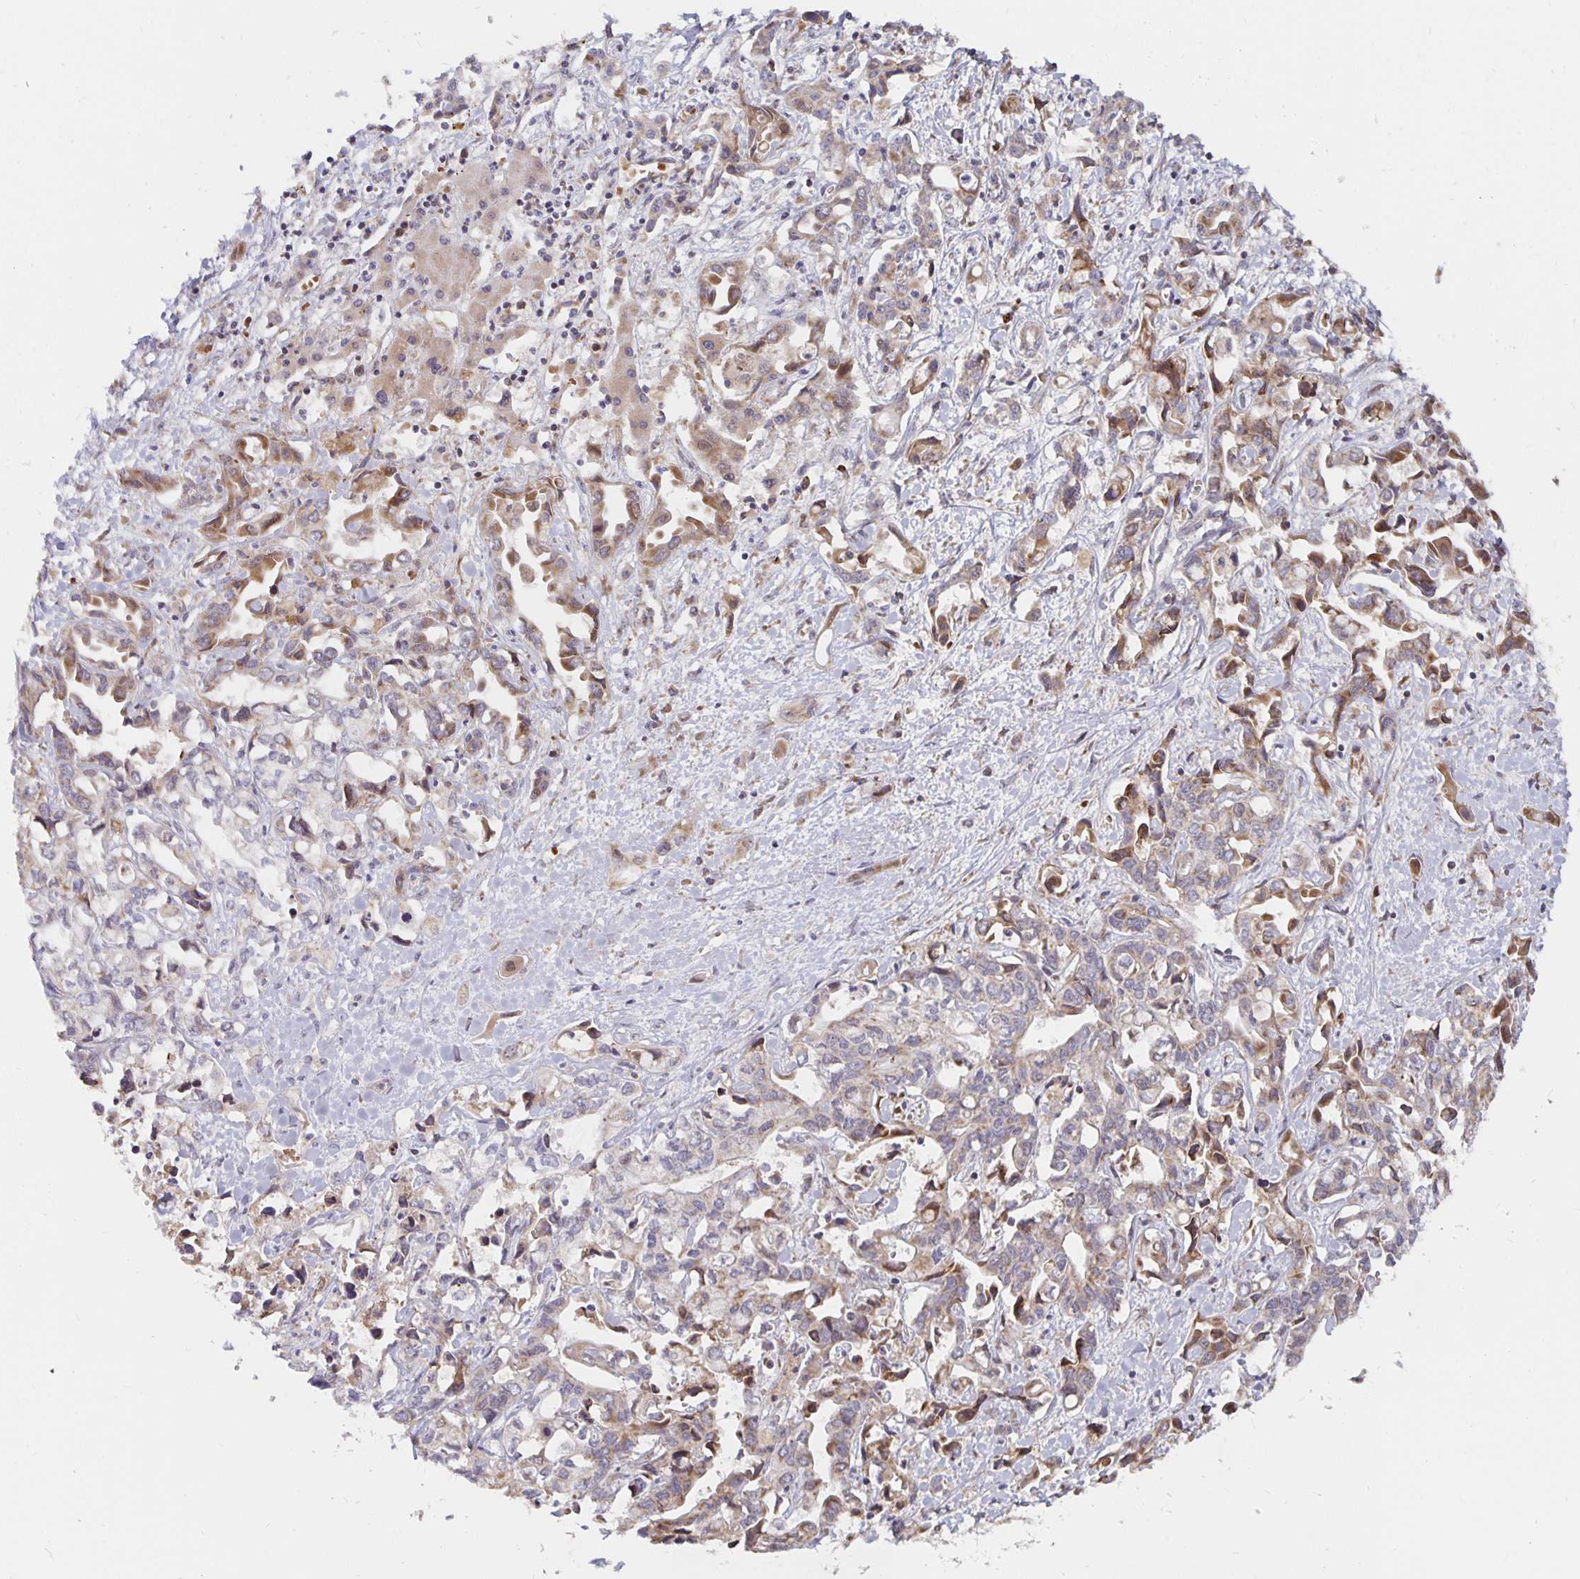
{"staining": {"intensity": "moderate", "quantity": "<25%", "location": "cytoplasmic/membranous"}, "tissue": "liver cancer", "cell_type": "Tumor cells", "image_type": "cancer", "snomed": [{"axis": "morphology", "description": "Cholangiocarcinoma"}, {"axis": "topography", "description": "Liver"}], "caption": "Brown immunohistochemical staining in human liver cancer (cholangiocarcinoma) shows moderate cytoplasmic/membranous staining in approximately <25% of tumor cells.", "gene": "MRPL28", "patient": {"sex": "female", "age": 64}}